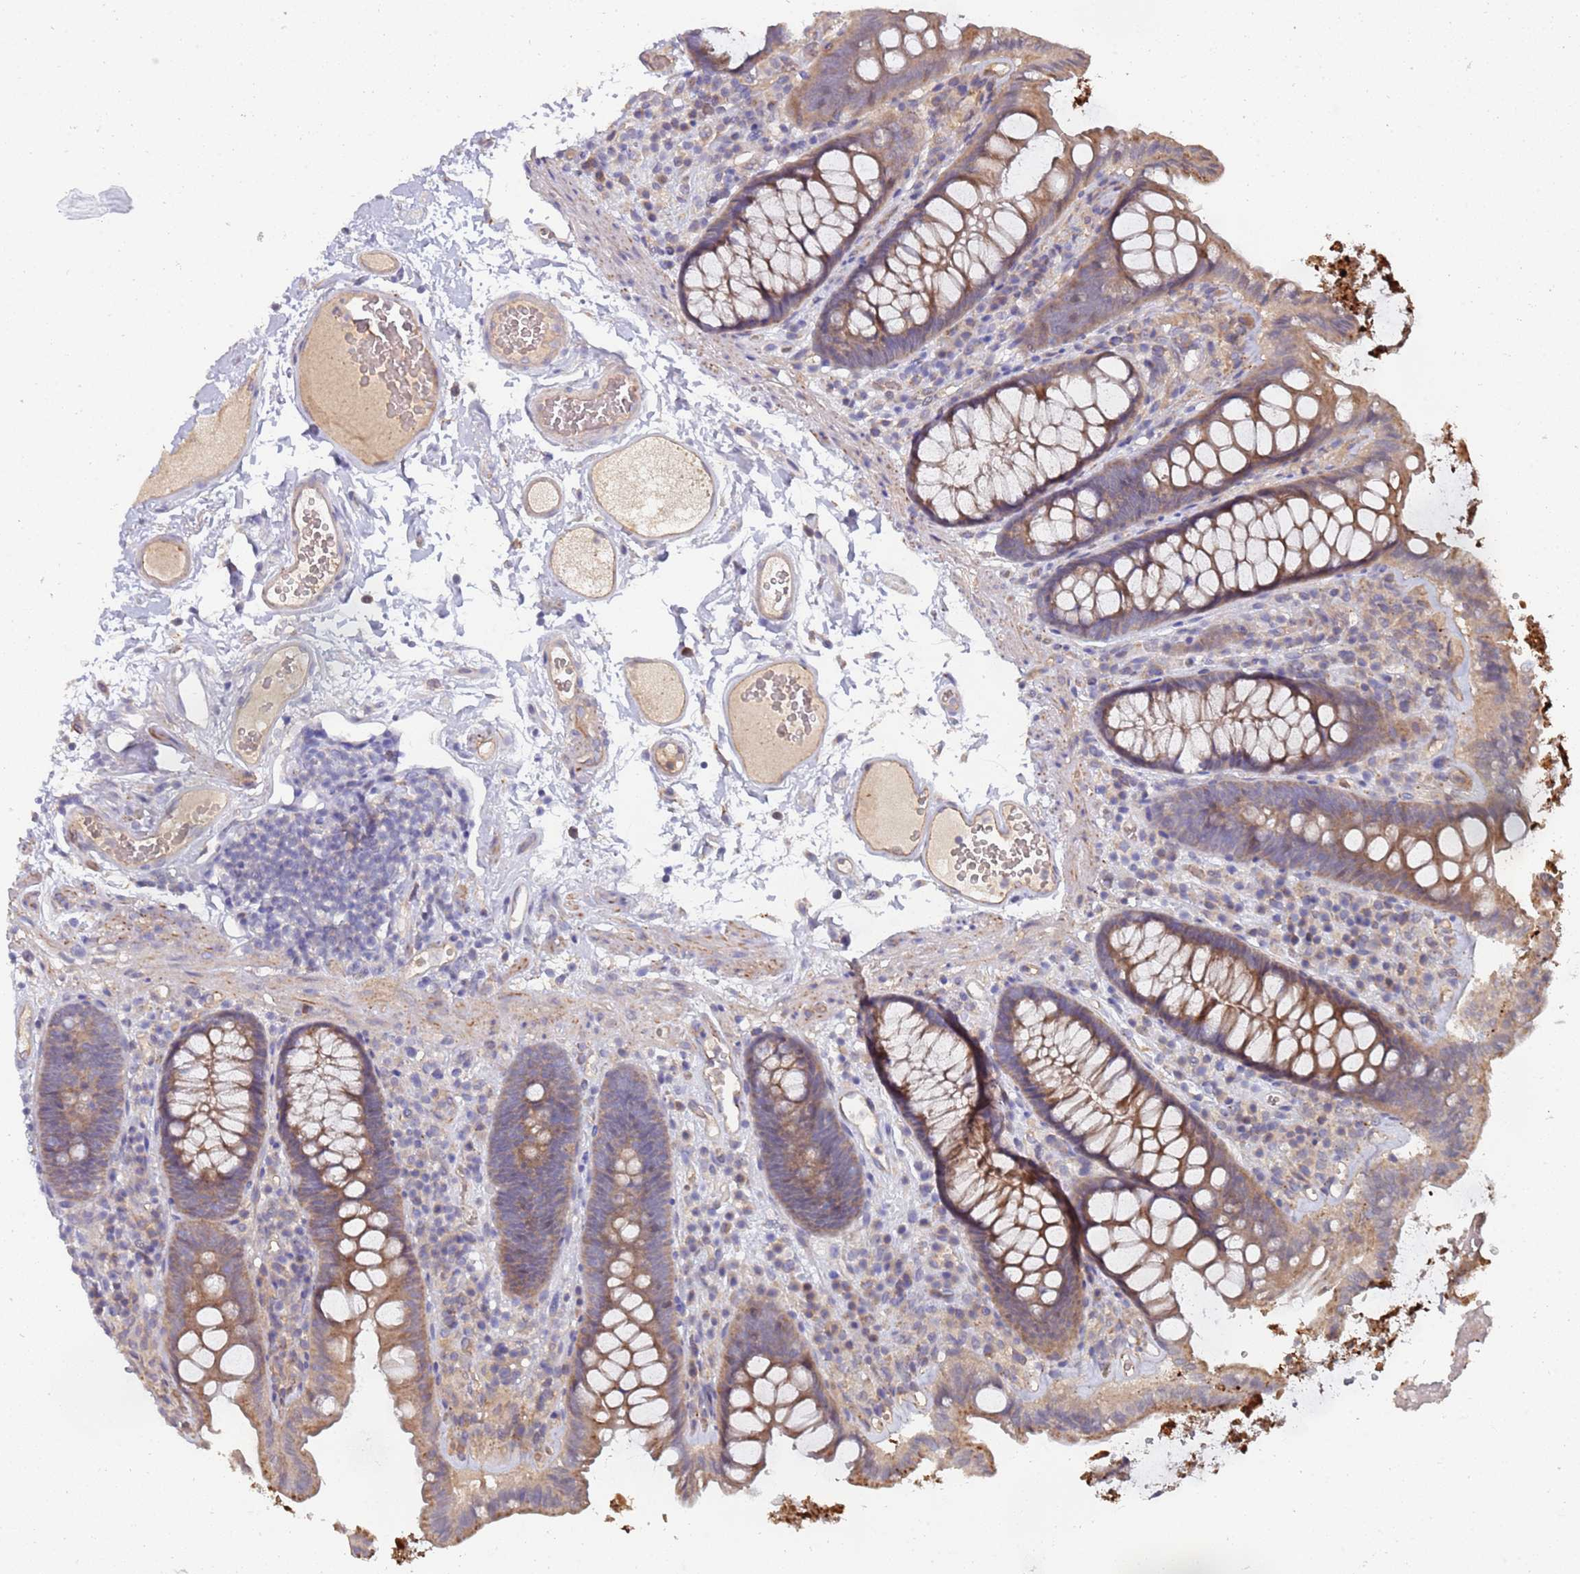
{"staining": {"intensity": "moderate", "quantity": "25%-75%", "location": "cytoplasmic/membranous"}, "tissue": "colon", "cell_type": "Endothelial cells", "image_type": "normal", "snomed": [{"axis": "morphology", "description": "Normal tissue, NOS"}, {"axis": "topography", "description": "Colon"}], "caption": "This micrograph exhibits IHC staining of benign colon, with medium moderate cytoplasmic/membranous positivity in approximately 25%-75% of endothelial cells.", "gene": "ABCB6", "patient": {"sex": "male", "age": 84}}